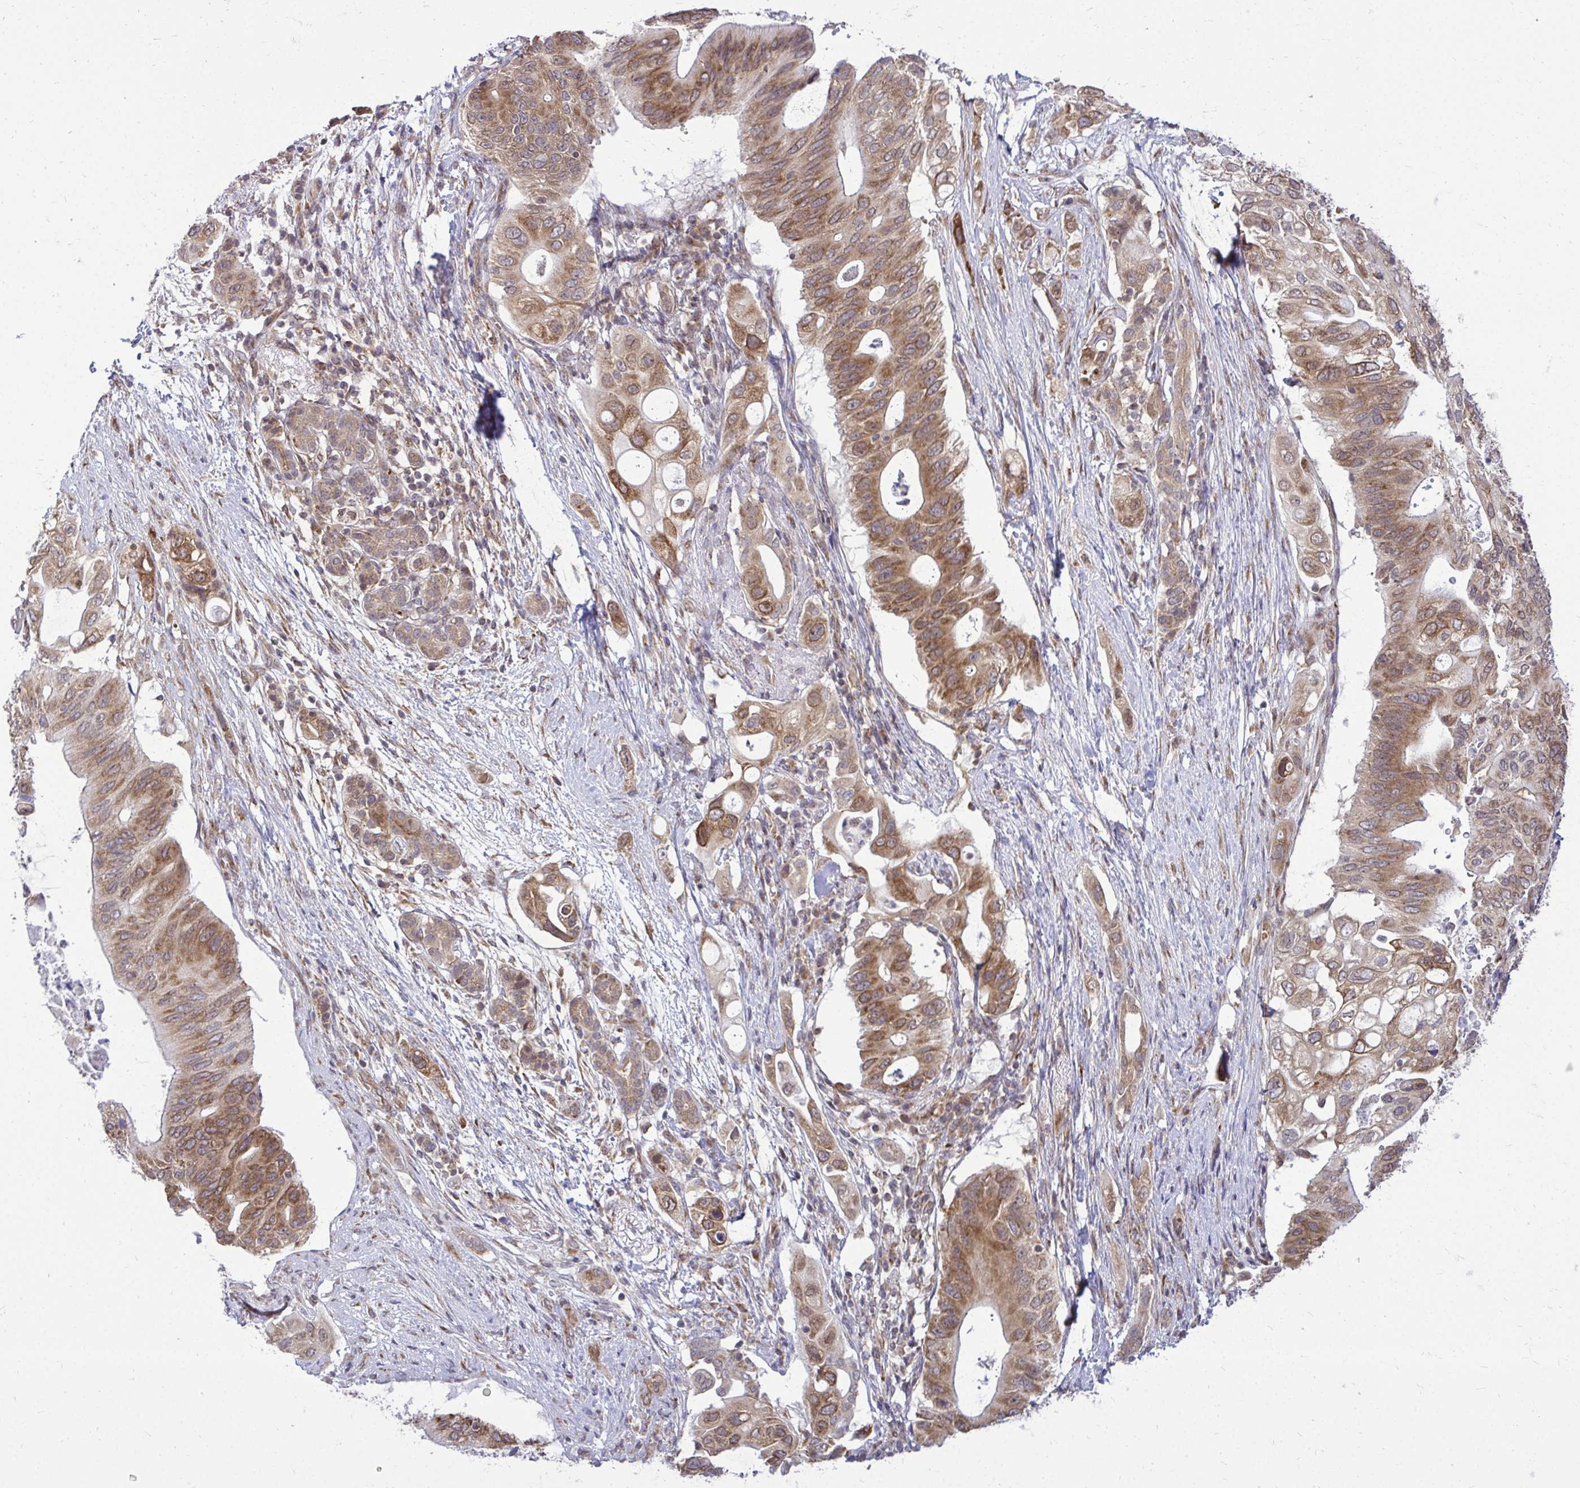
{"staining": {"intensity": "moderate", "quantity": ">75%", "location": "cytoplasmic/membranous"}, "tissue": "pancreatic cancer", "cell_type": "Tumor cells", "image_type": "cancer", "snomed": [{"axis": "morphology", "description": "Adenocarcinoma, NOS"}, {"axis": "topography", "description": "Pancreas"}], "caption": "Protein expression by immunohistochemistry (IHC) exhibits moderate cytoplasmic/membranous expression in approximately >75% of tumor cells in pancreatic cancer (adenocarcinoma). (DAB (3,3'-diaminobenzidine) IHC with brightfield microscopy, high magnification).", "gene": "FMR1", "patient": {"sex": "female", "age": 72}}